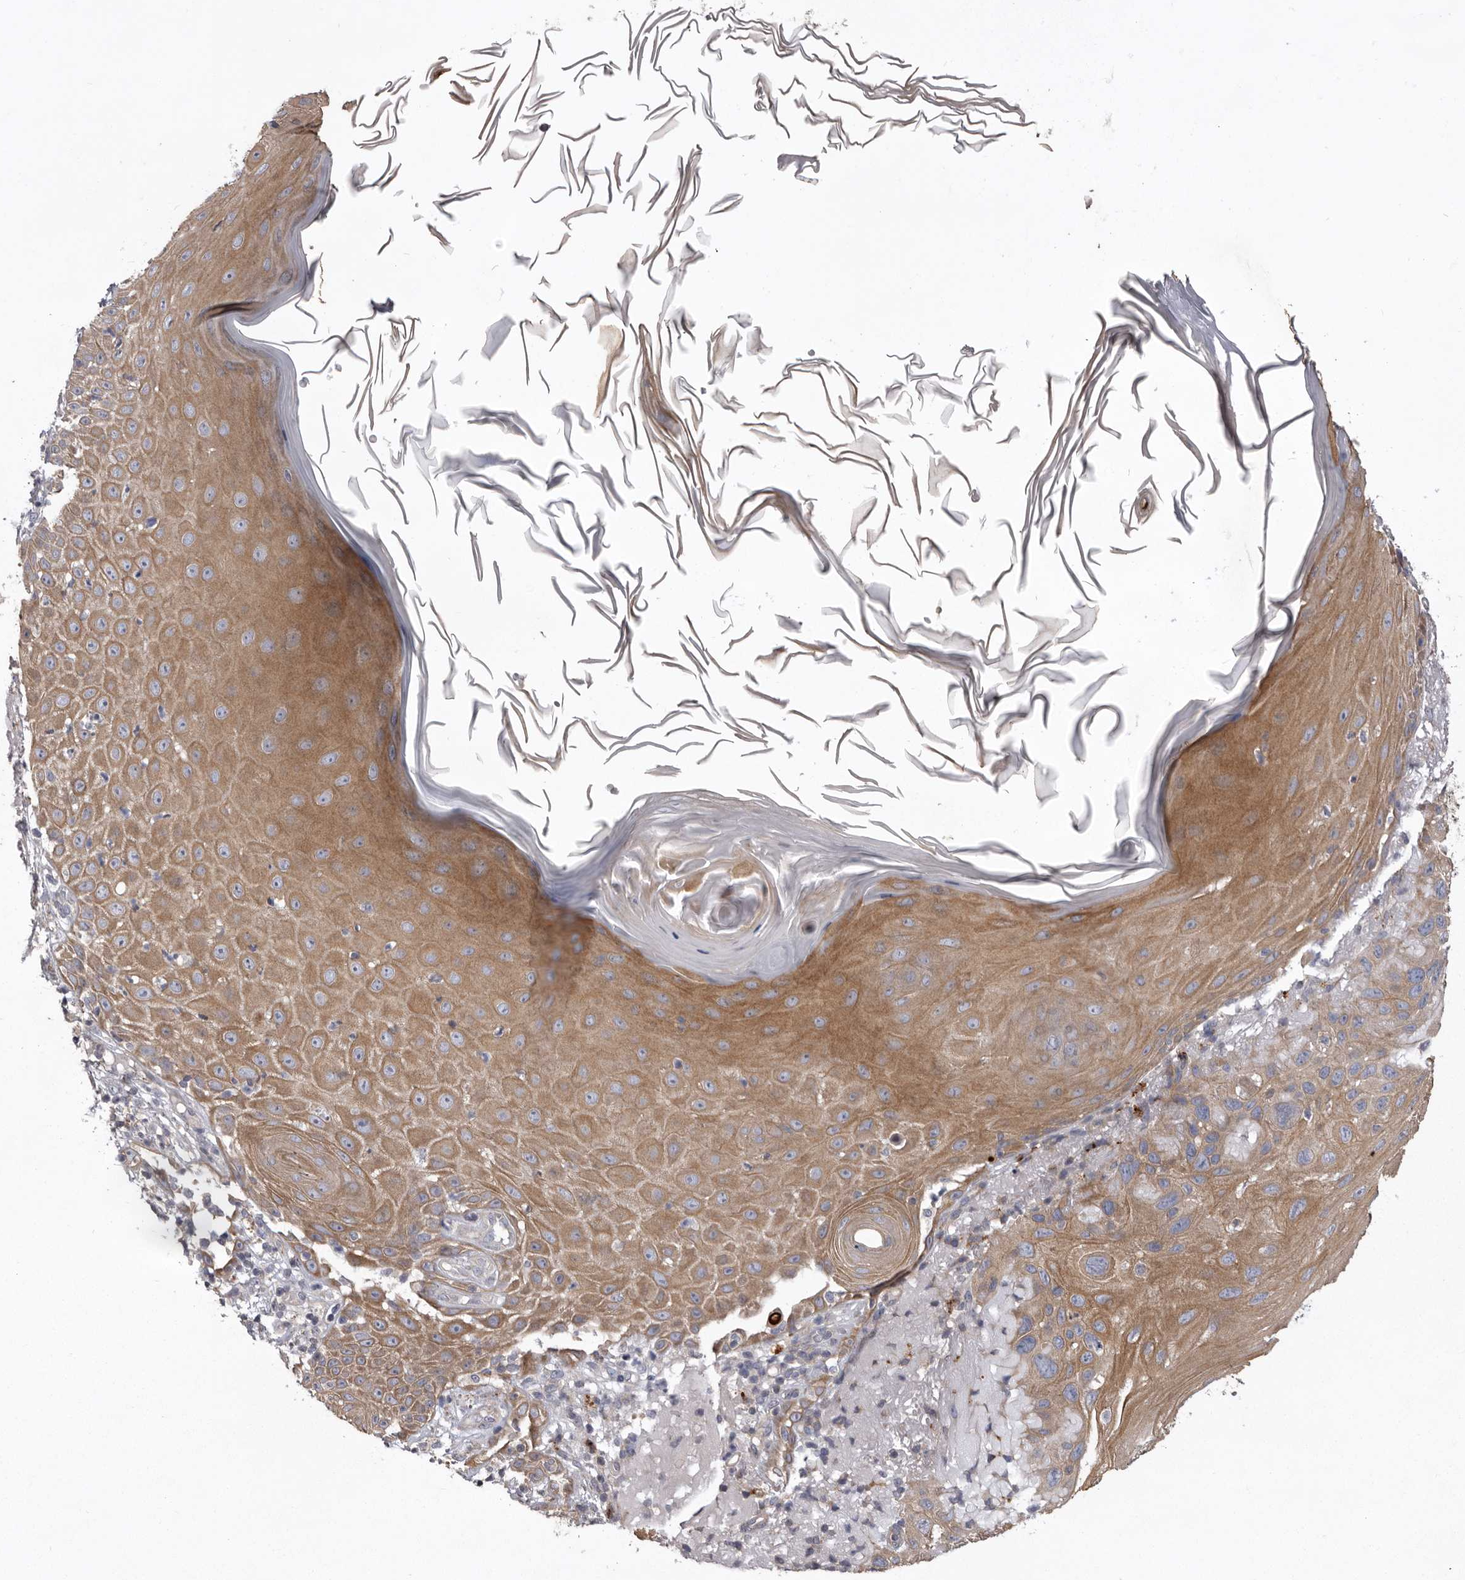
{"staining": {"intensity": "moderate", "quantity": ">75%", "location": "cytoplasmic/membranous"}, "tissue": "skin cancer", "cell_type": "Tumor cells", "image_type": "cancer", "snomed": [{"axis": "morphology", "description": "Normal tissue, NOS"}, {"axis": "morphology", "description": "Squamous cell carcinoma, NOS"}, {"axis": "topography", "description": "Skin"}], "caption": "Protein analysis of skin squamous cell carcinoma tissue reveals moderate cytoplasmic/membranous positivity in about >75% of tumor cells. Immunohistochemistry stains the protein of interest in brown and the nuclei are stained blue.", "gene": "WDR47", "patient": {"sex": "female", "age": 96}}